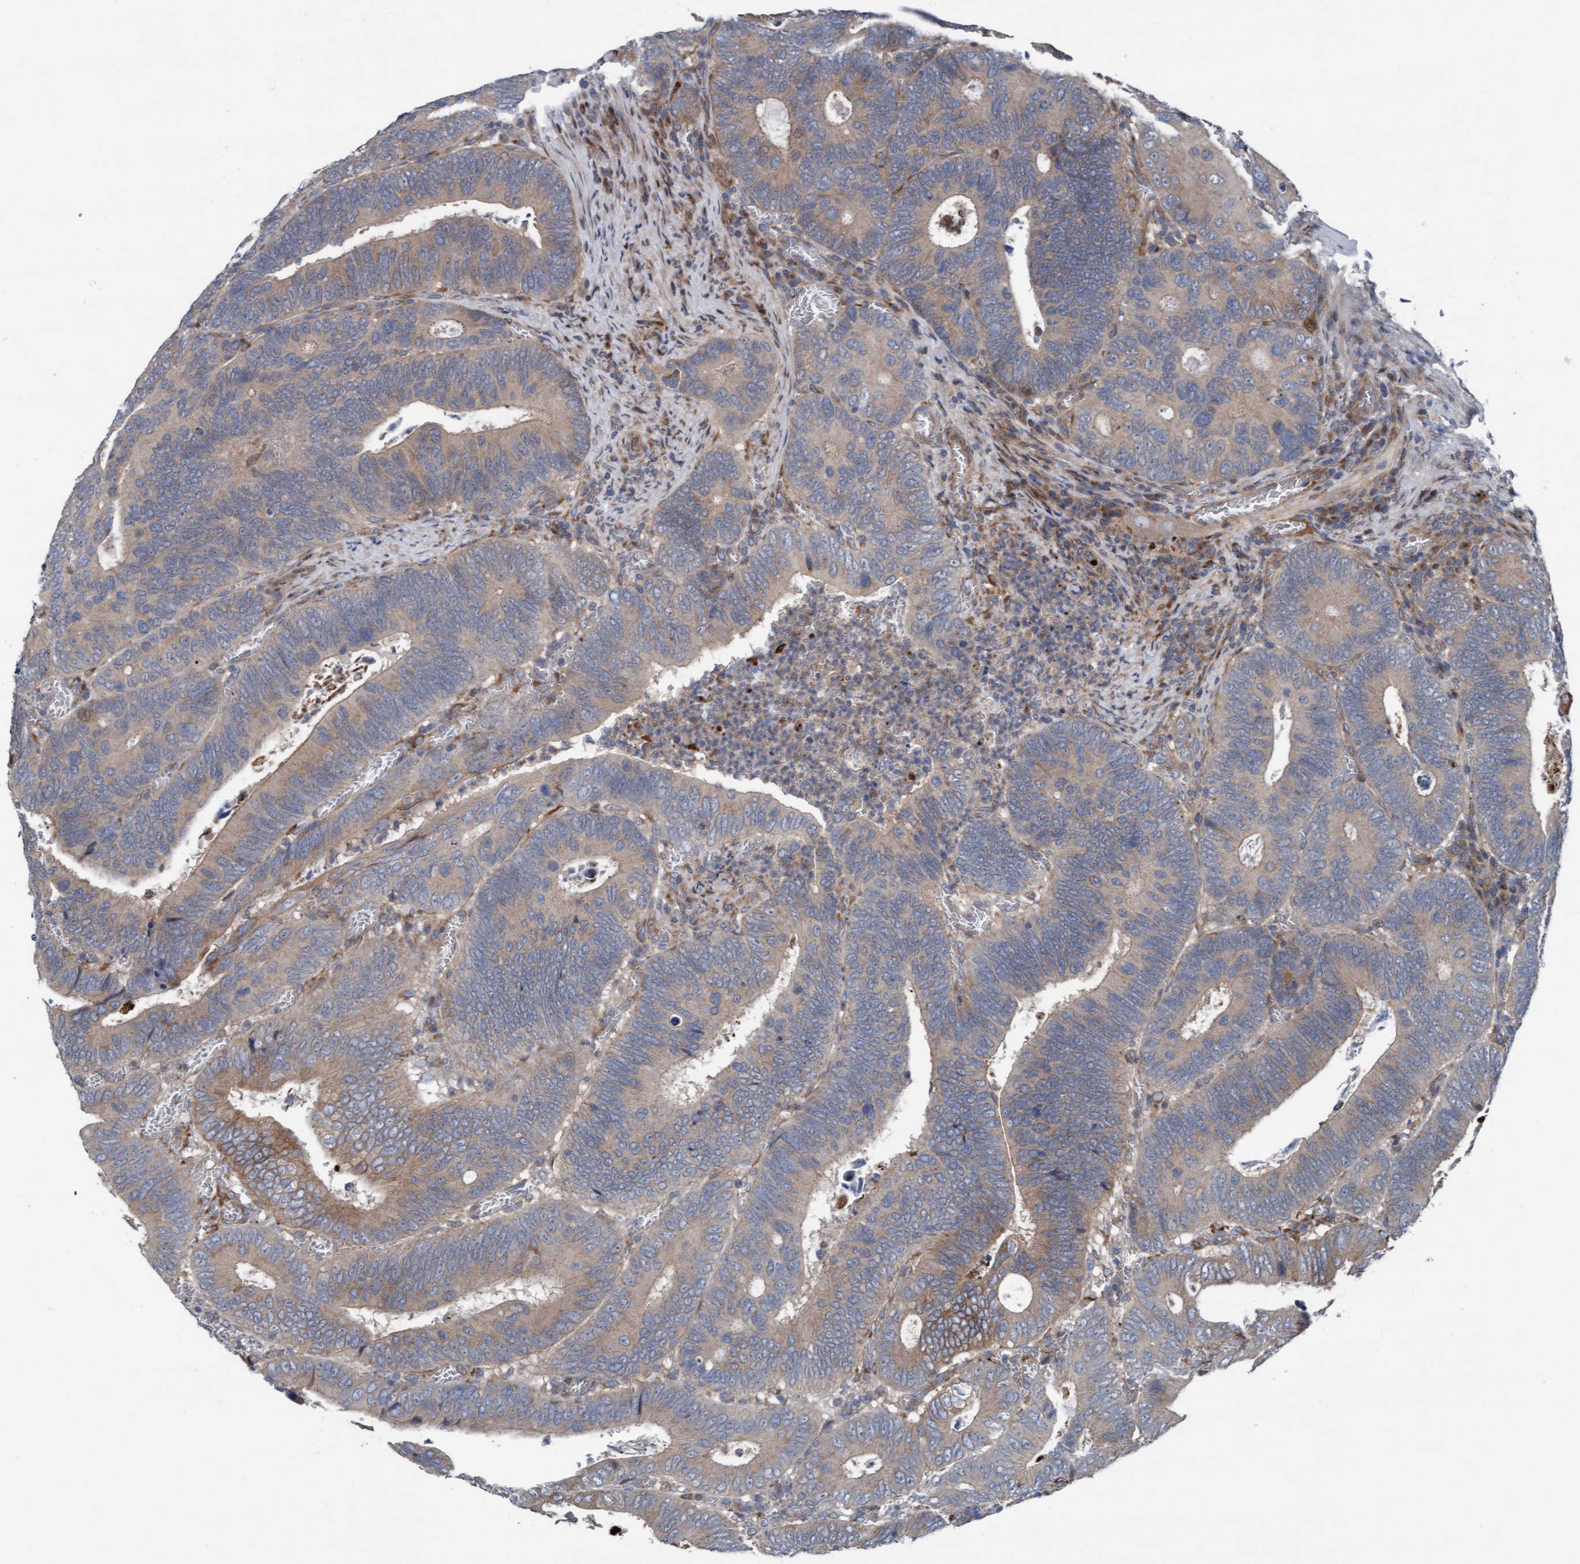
{"staining": {"intensity": "moderate", "quantity": ">75%", "location": "cytoplasmic/membranous"}, "tissue": "colorectal cancer", "cell_type": "Tumor cells", "image_type": "cancer", "snomed": [{"axis": "morphology", "description": "Inflammation, NOS"}, {"axis": "morphology", "description": "Adenocarcinoma, NOS"}, {"axis": "topography", "description": "Colon"}], "caption": "IHC histopathology image of adenocarcinoma (colorectal) stained for a protein (brown), which exhibits medium levels of moderate cytoplasmic/membranous positivity in approximately >75% of tumor cells.", "gene": "KLHL26", "patient": {"sex": "male", "age": 72}}